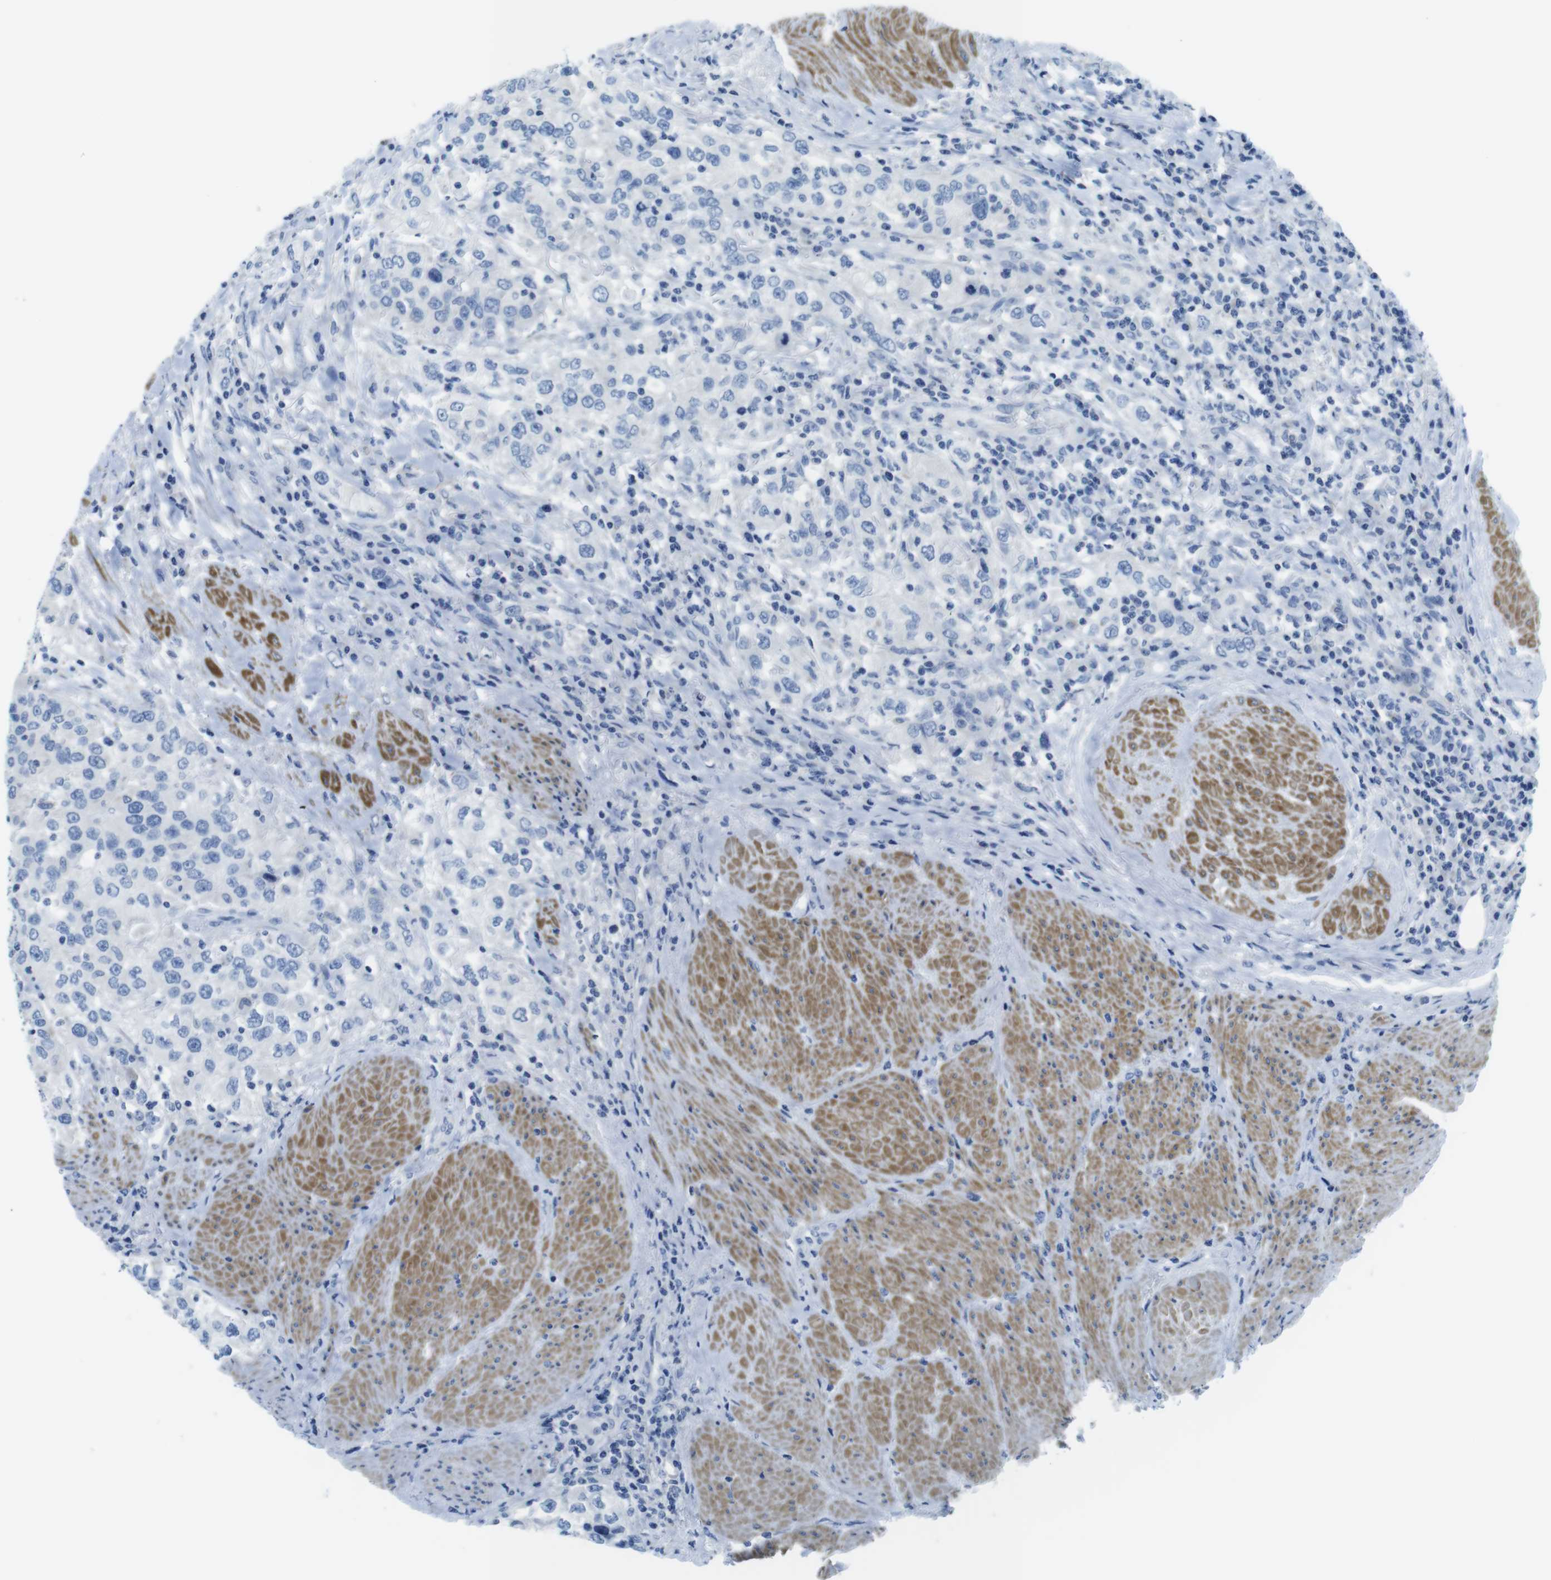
{"staining": {"intensity": "negative", "quantity": "none", "location": "none"}, "tissue": "urothelial cancer", "cell_type": "Tumor cells", "image_type": "cancer", "snomed": [{"axis": "morphology", "description": "Urothelial carcinoma, High grade"}, {"axis": "topography", "description": "Urinary bladder"}], "caption": "Human urothelial carcinoma (high-grade) stained for a protein using IHC demonstrates no staining in tumor cells.", "gene": "ASIC5", "patient": {"sex": "female", "age": 80}}